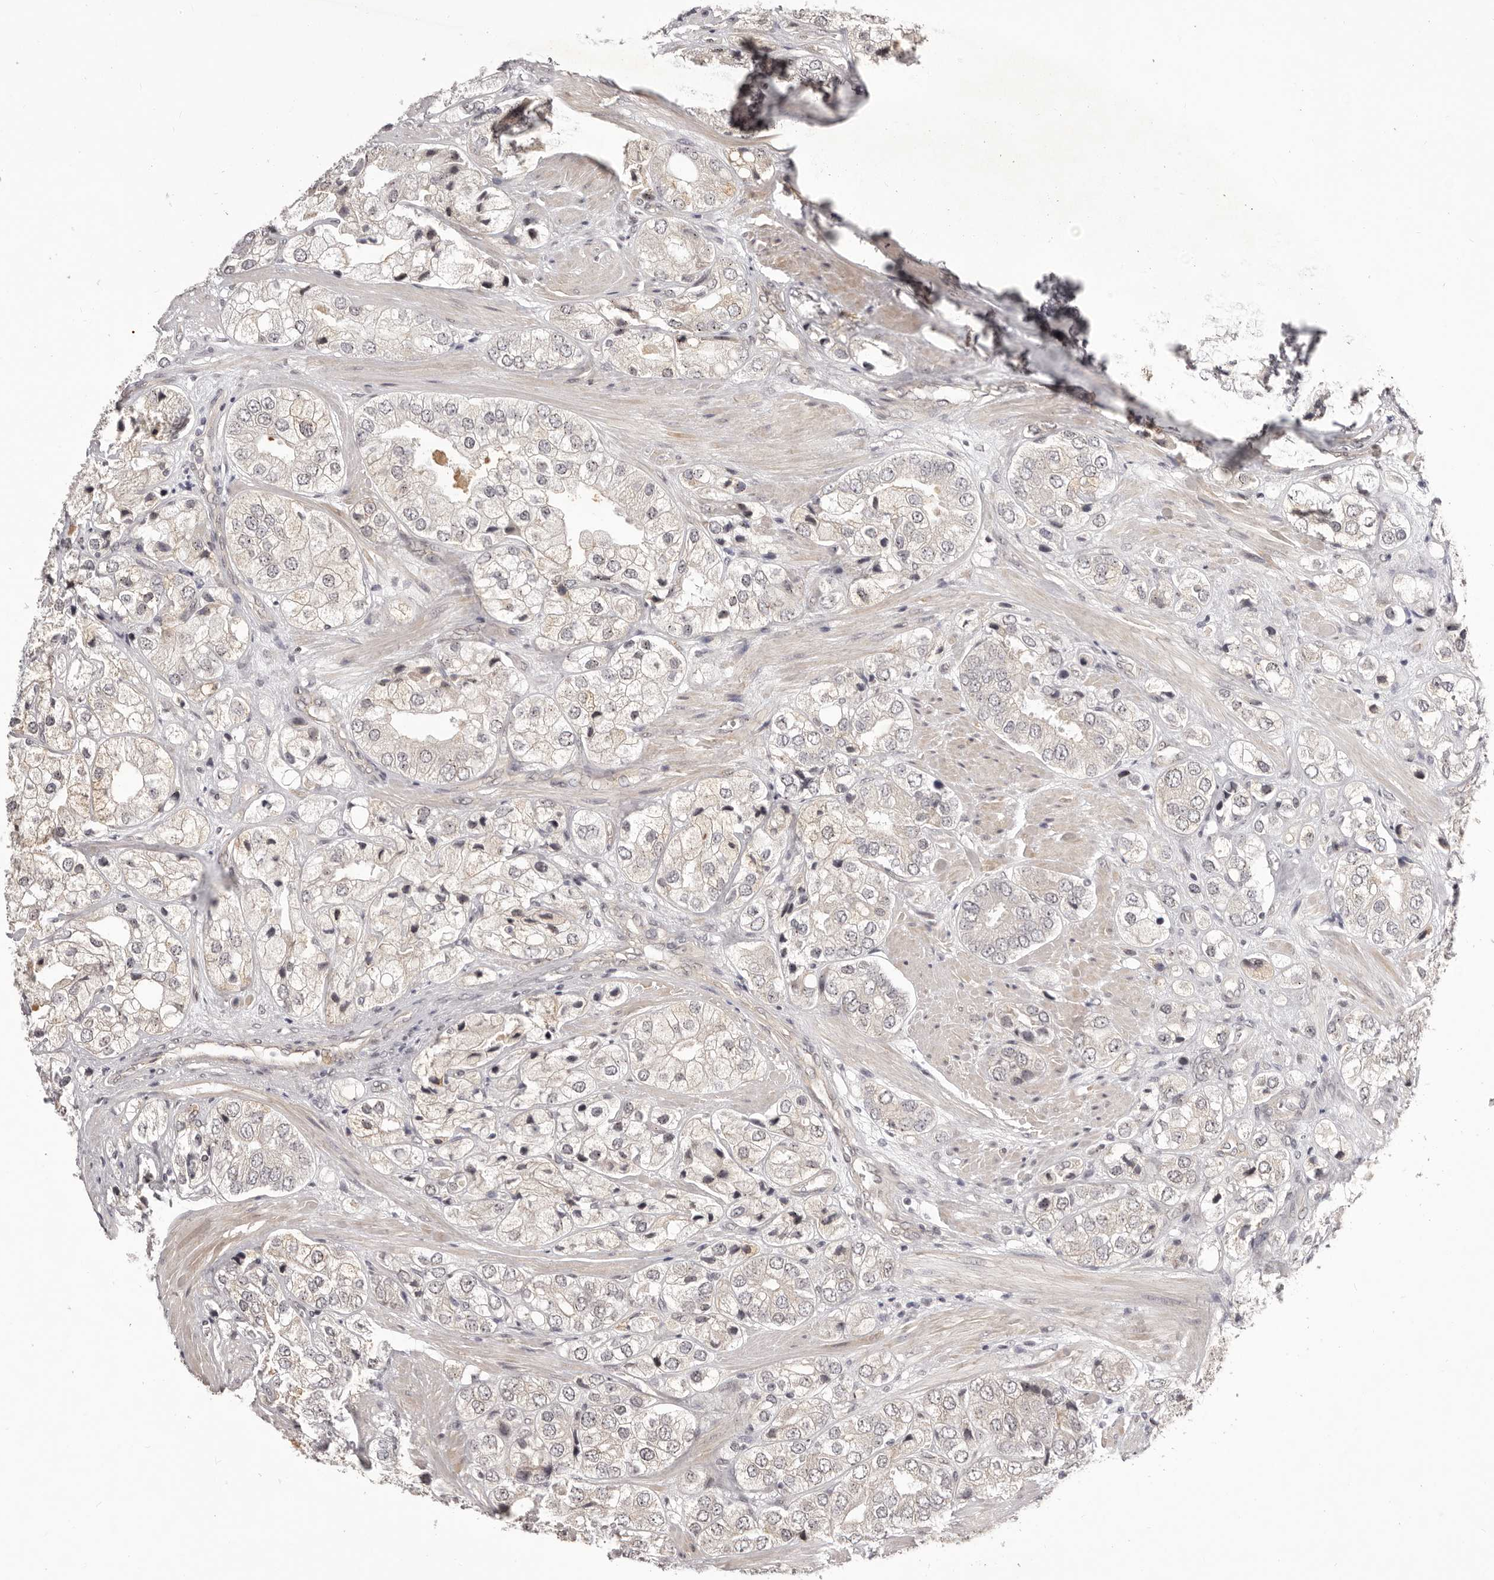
{"staining": {"intensity": "negative", "quantity": "none", "location": "none"}, "tissue": "prostate cancer", "cell_type": "Tumor cells", "image_type": "cancer", "snomed": [{"axis": "morphology", "description": "Adenocarcinoma, High grade"}, {"axis": "topography", "description": "Prostate"}], "caption": "High magnification brightfield microscopy of high-grade adenocarcinoma (prostate) stained with DAB (3,3'-diaminobenzidine) (brown) and counterstained with hematoxylin (blue): tumor cells show no significant expression.", "gene": "RNF2", "patient": {"sex": "male", "age": 50}}